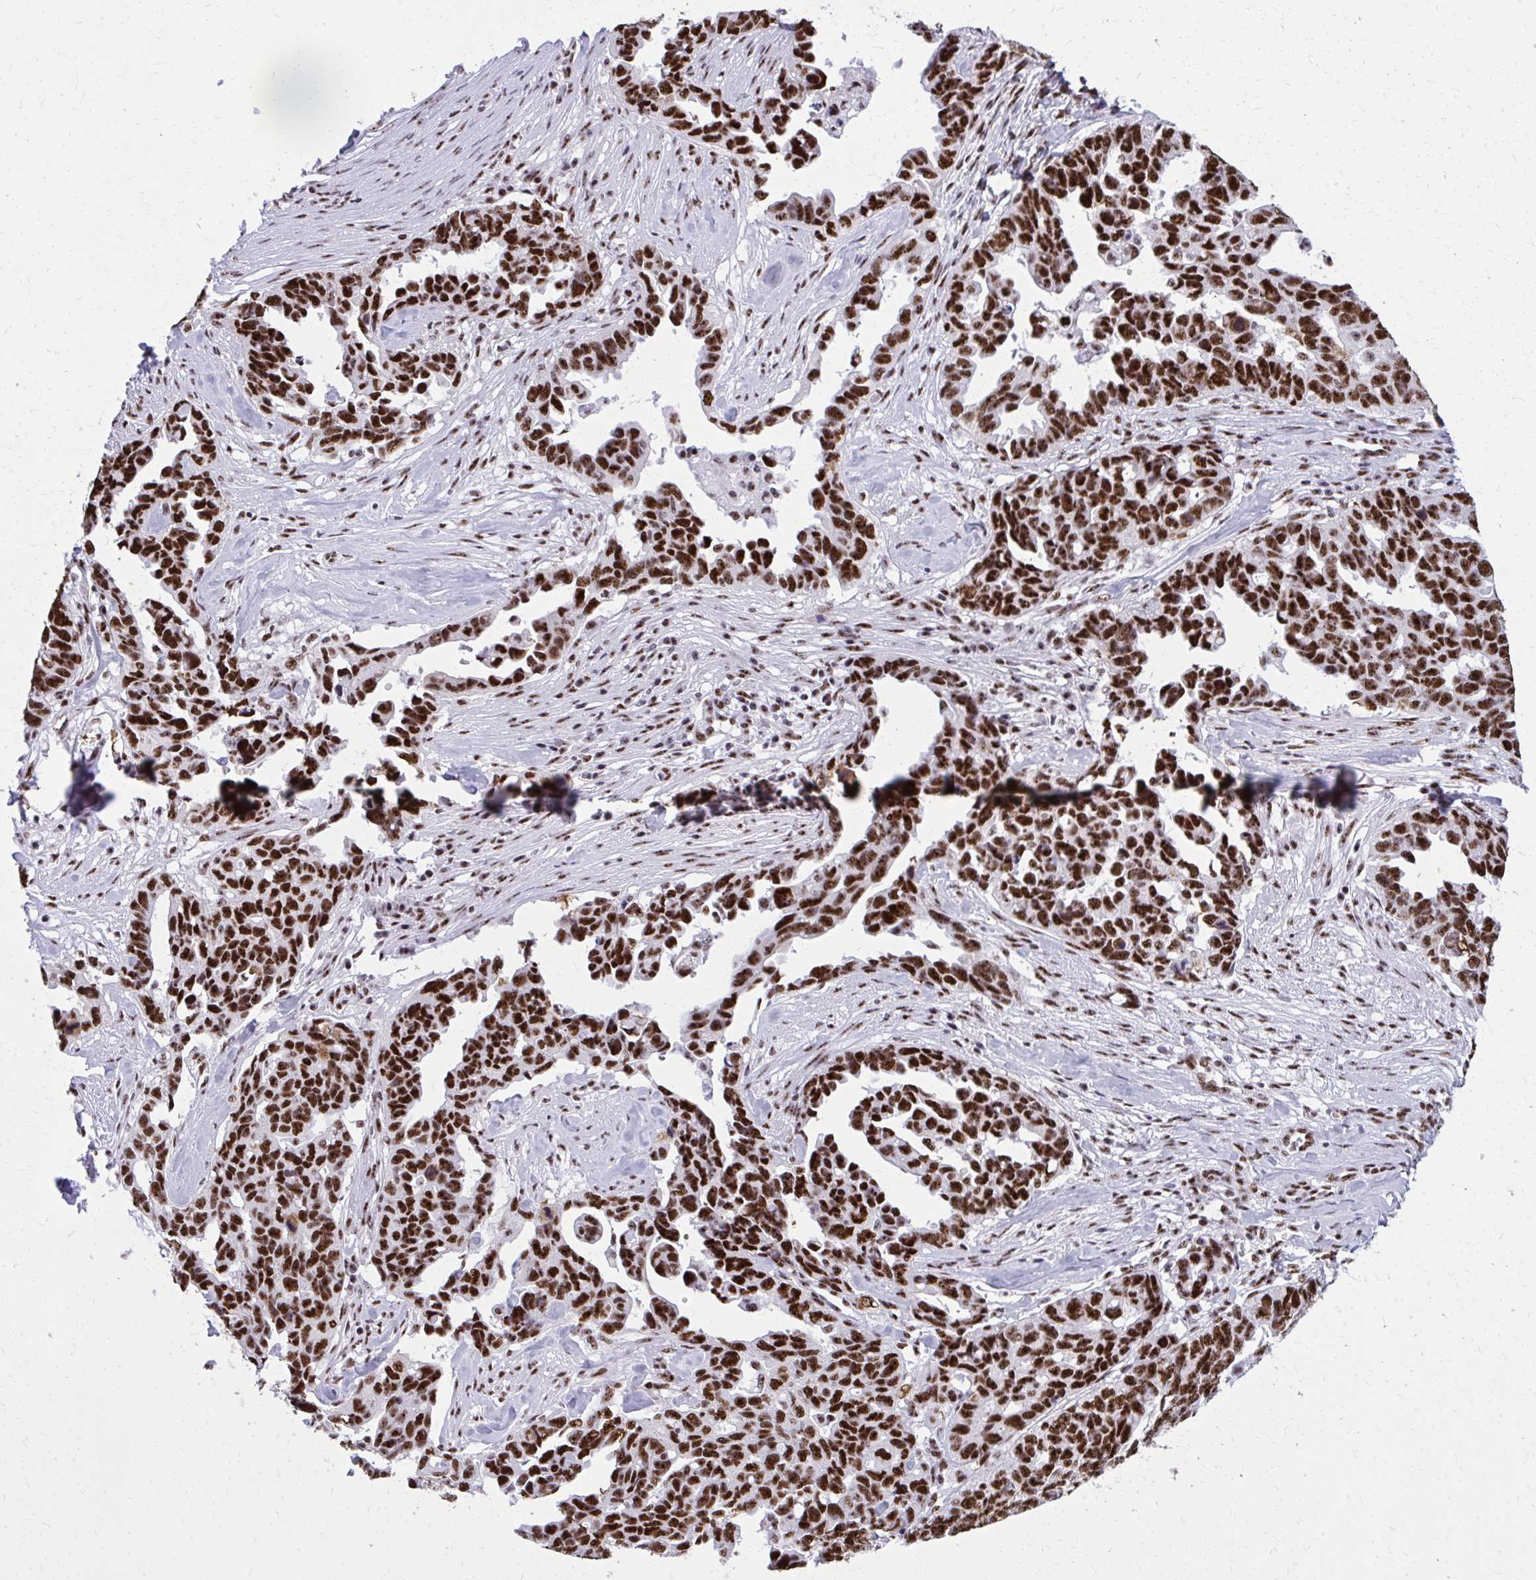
{"staining": {"intensity": "strong", "quantity": ">75%", "location": "nuclear"}, "tissue": "ovarian cancer", "cell_type": "Tumor cells", "image_type": "cancer", "snomed": [{"axis": "morphology", "description": "Cystadenocarcinoma, serous, NOS"}, {"axis": "topography", "description": "Ovary"}], "caption": "Ovarian cancer (serous cystadenocarcinoma) stained with a protein marker exhibits strong staining in tumor cells.", "gene": "PELP1", "patient": {"sex": "female", "age": 69}}